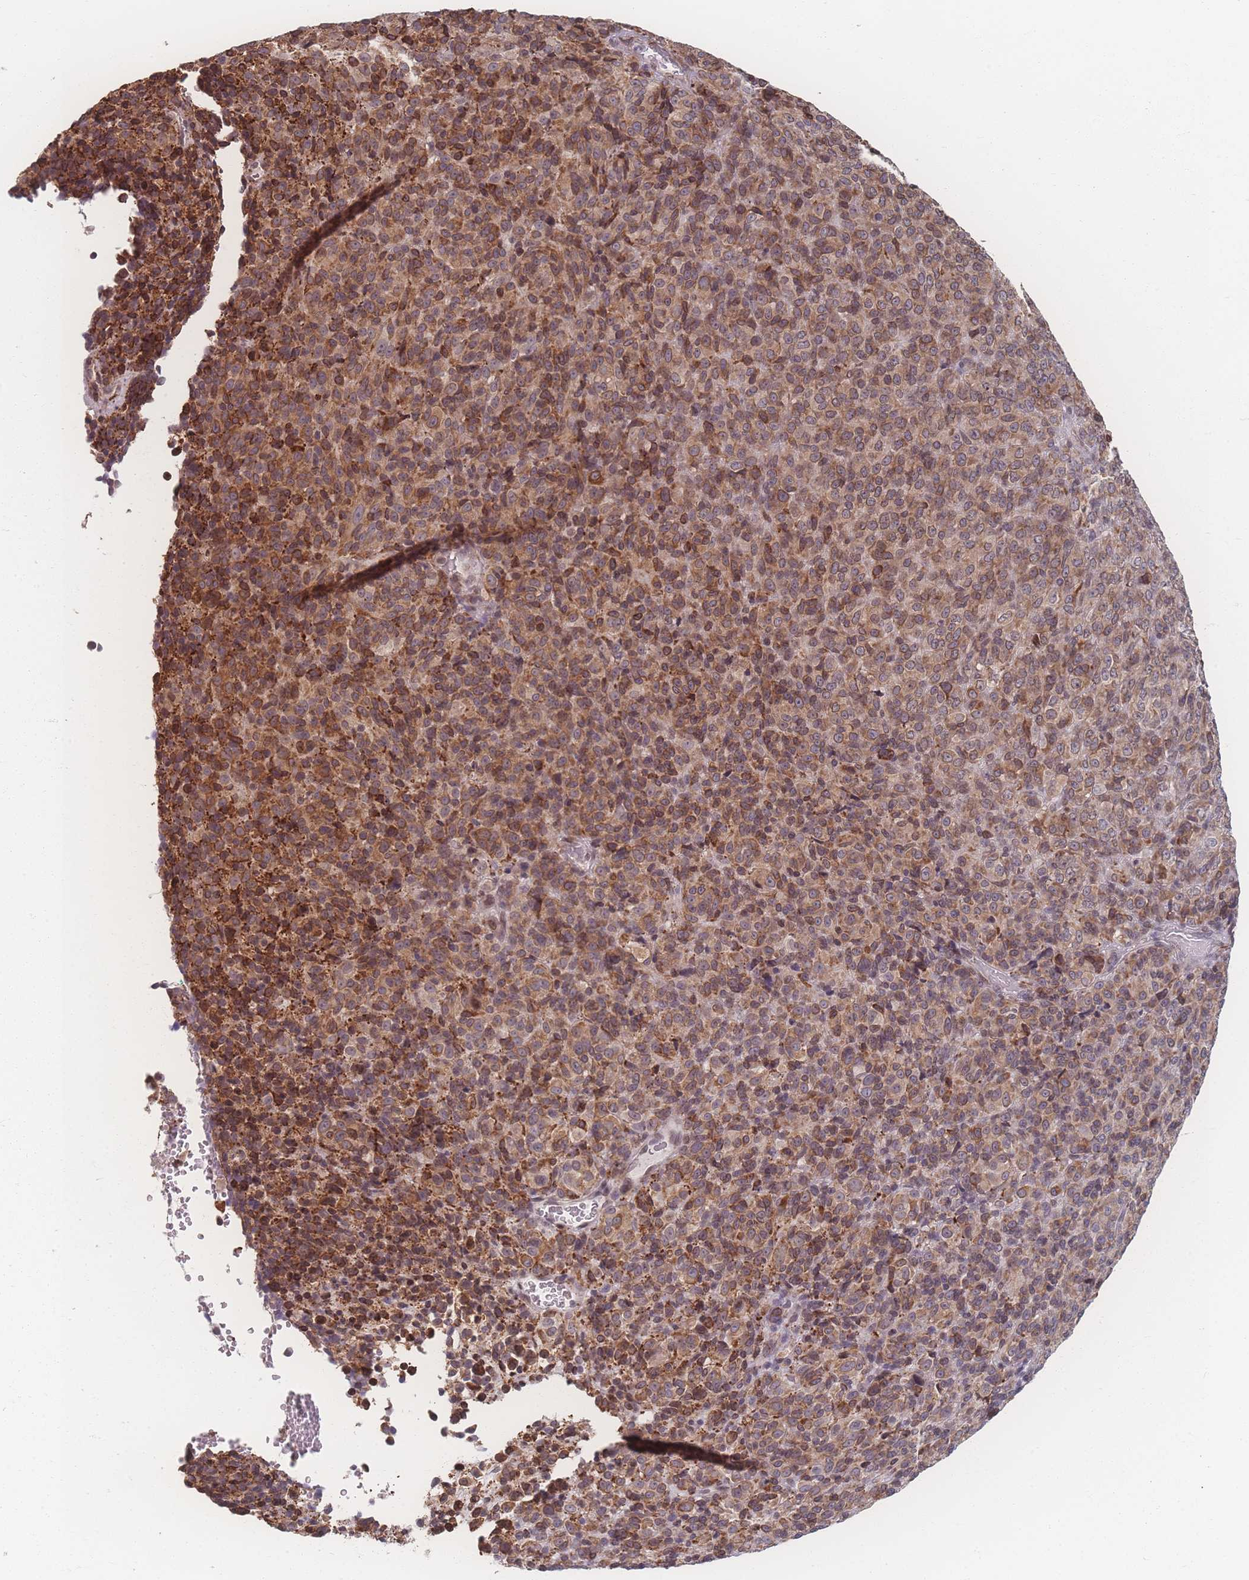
{"staining": {"intensity": "moderate", "quantity": ">75%", "location": "cytoplasmic/membranous"}, "tissue": "melanoma", "cell_type": "Tumor cells", "image_type": "cancer", "snomed": [{"axis": "morphology", "description": "Malignant melanoma, Metastatic site"}, {"axis": "topography", "description": "Brain"}], "caption": "Melanoma stained for a protein displays moderate cytoplasmic/membranous positivity in tumor cells.", "gene": "ZC3H13", "patient": {"sex": "female", "age": 56}}